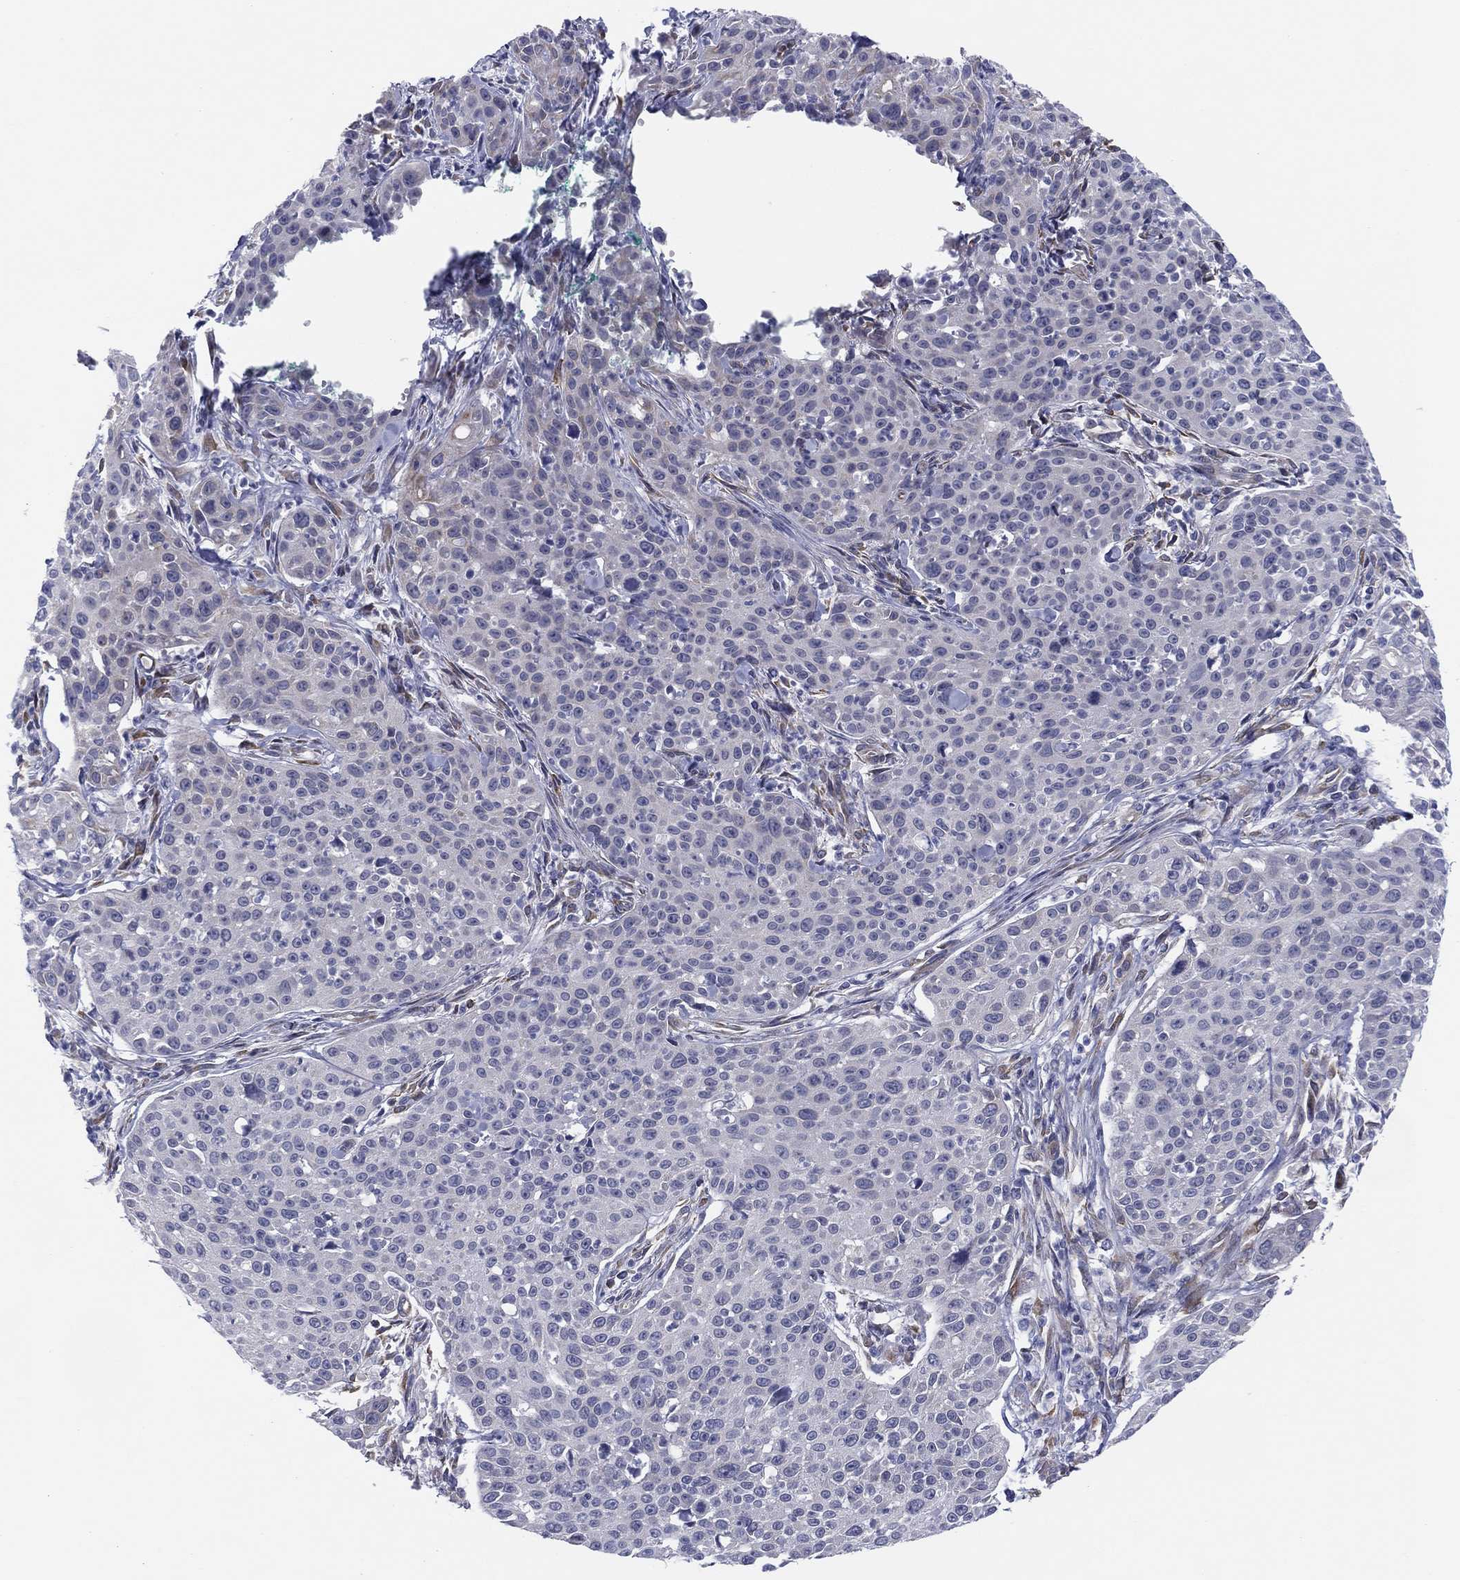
{"staining": {"intensity": "negative", "quantity": "none", "location": "none"}, "tissue": "cervical cancer", "cell_type": "Tumor cells", "image_type": "cancer", "snomed": [{"axis": "morphology", "description": "Squamous cell carcinoma, NOS"}, {"axis": "topography", "description": "Cervix"}], "caption": "High power microscopy micrograph of an immunohistochemistry (IHC) histopathology image of squamous cell carcinoma (cervical), revealing no significant positivity in tumor cells.", "gene": "MLF1", "patient": {"sex": "female", "age": 26}}